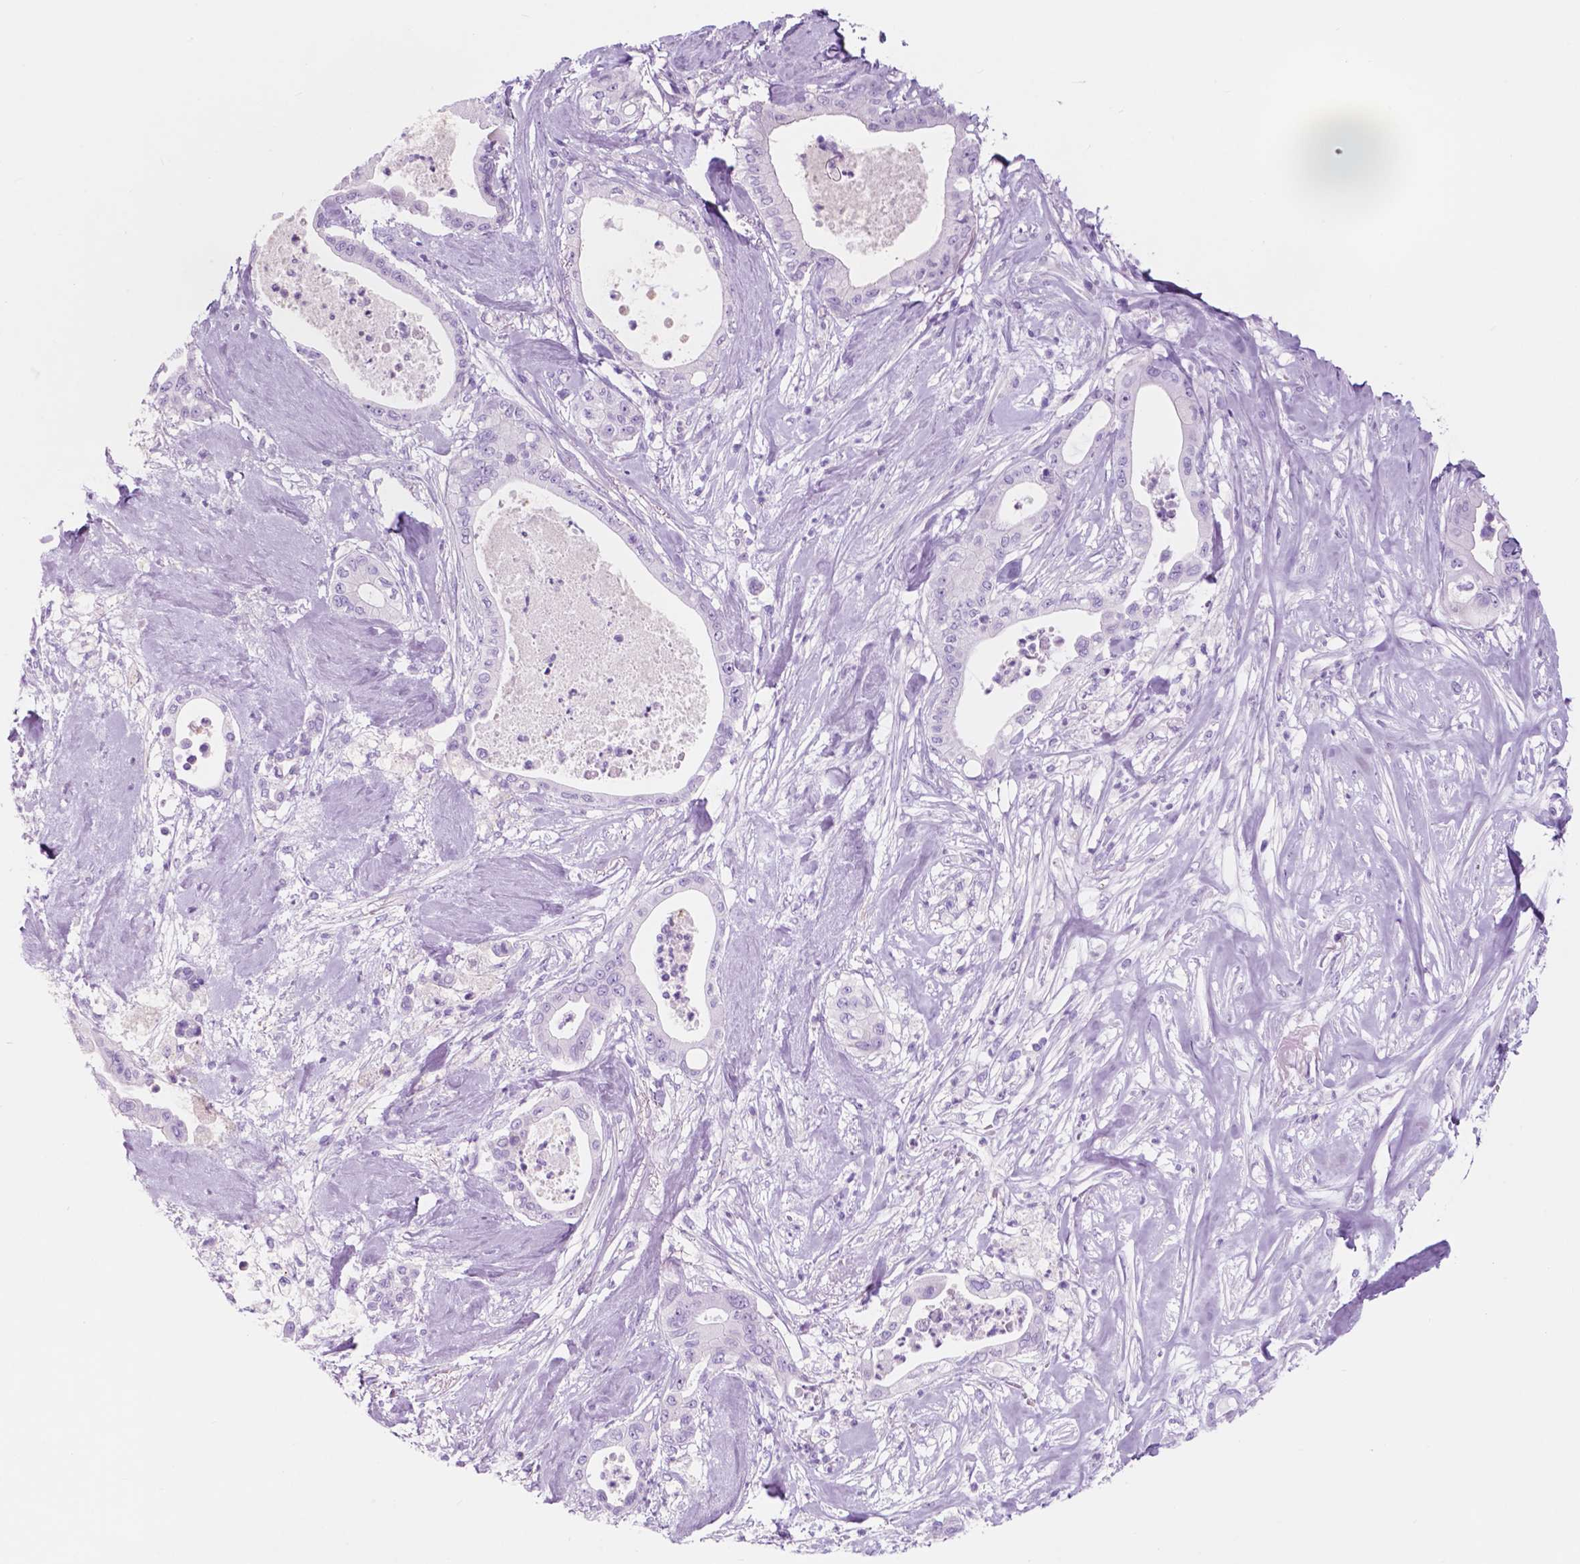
{"staining": {"intensity": "negative", "quantity": "none", "location": "none"}, "tissue": "pancreatic cancer", "cell_type": "Tumor cells", "image_type": "cancer", "snomed": [{"axis": "morphology", "description": "Adenocarcinoma, NOS"}, {"axis": "topography", "description": "Pancreas"}], "caption": "Human pancreatic cancer (adenocarcinoma) stained for a protein using immunohistochemistry (IHC) demonstrates no expression in tumor cells.", "gene": "CUZD1", "patient": {"sex": "male", "age": 71}}